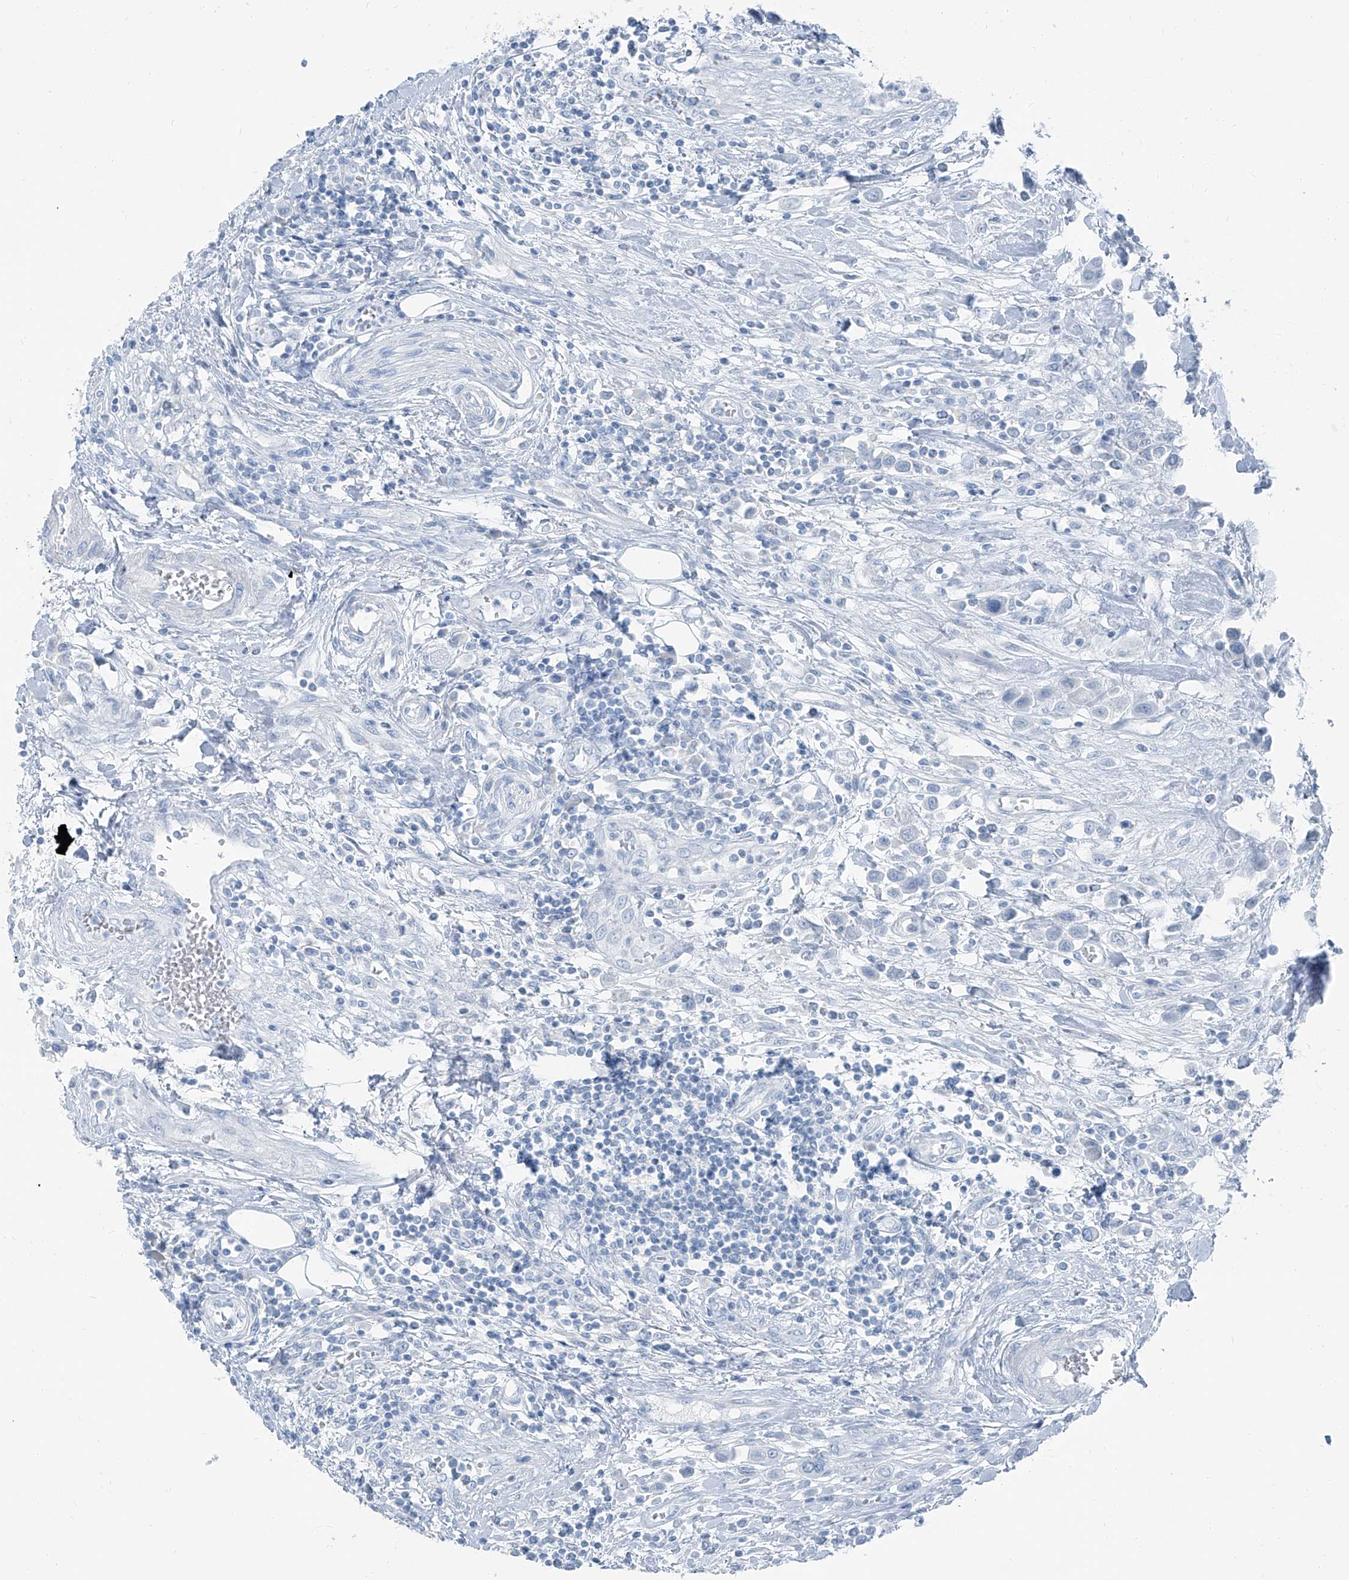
{"staining": {"intensity": "negative", "quantity": "none", "location": "none"}, "tissue": "urothelial cancer", "cell_type": "Tumor cells", "image_type": "cancer", "snomed": [{"axis": "morphology", "description": "Urothelial carcinoma, High grade"}, {"axis": "topography", "description": "Urinary bladder"}], "caption": "A histopathology image of human urothelial carcinoma (high-grade) is negative for staining in tumor cells.", "gene": "RGN", "patient": {"sex": "male", "age": 50}}